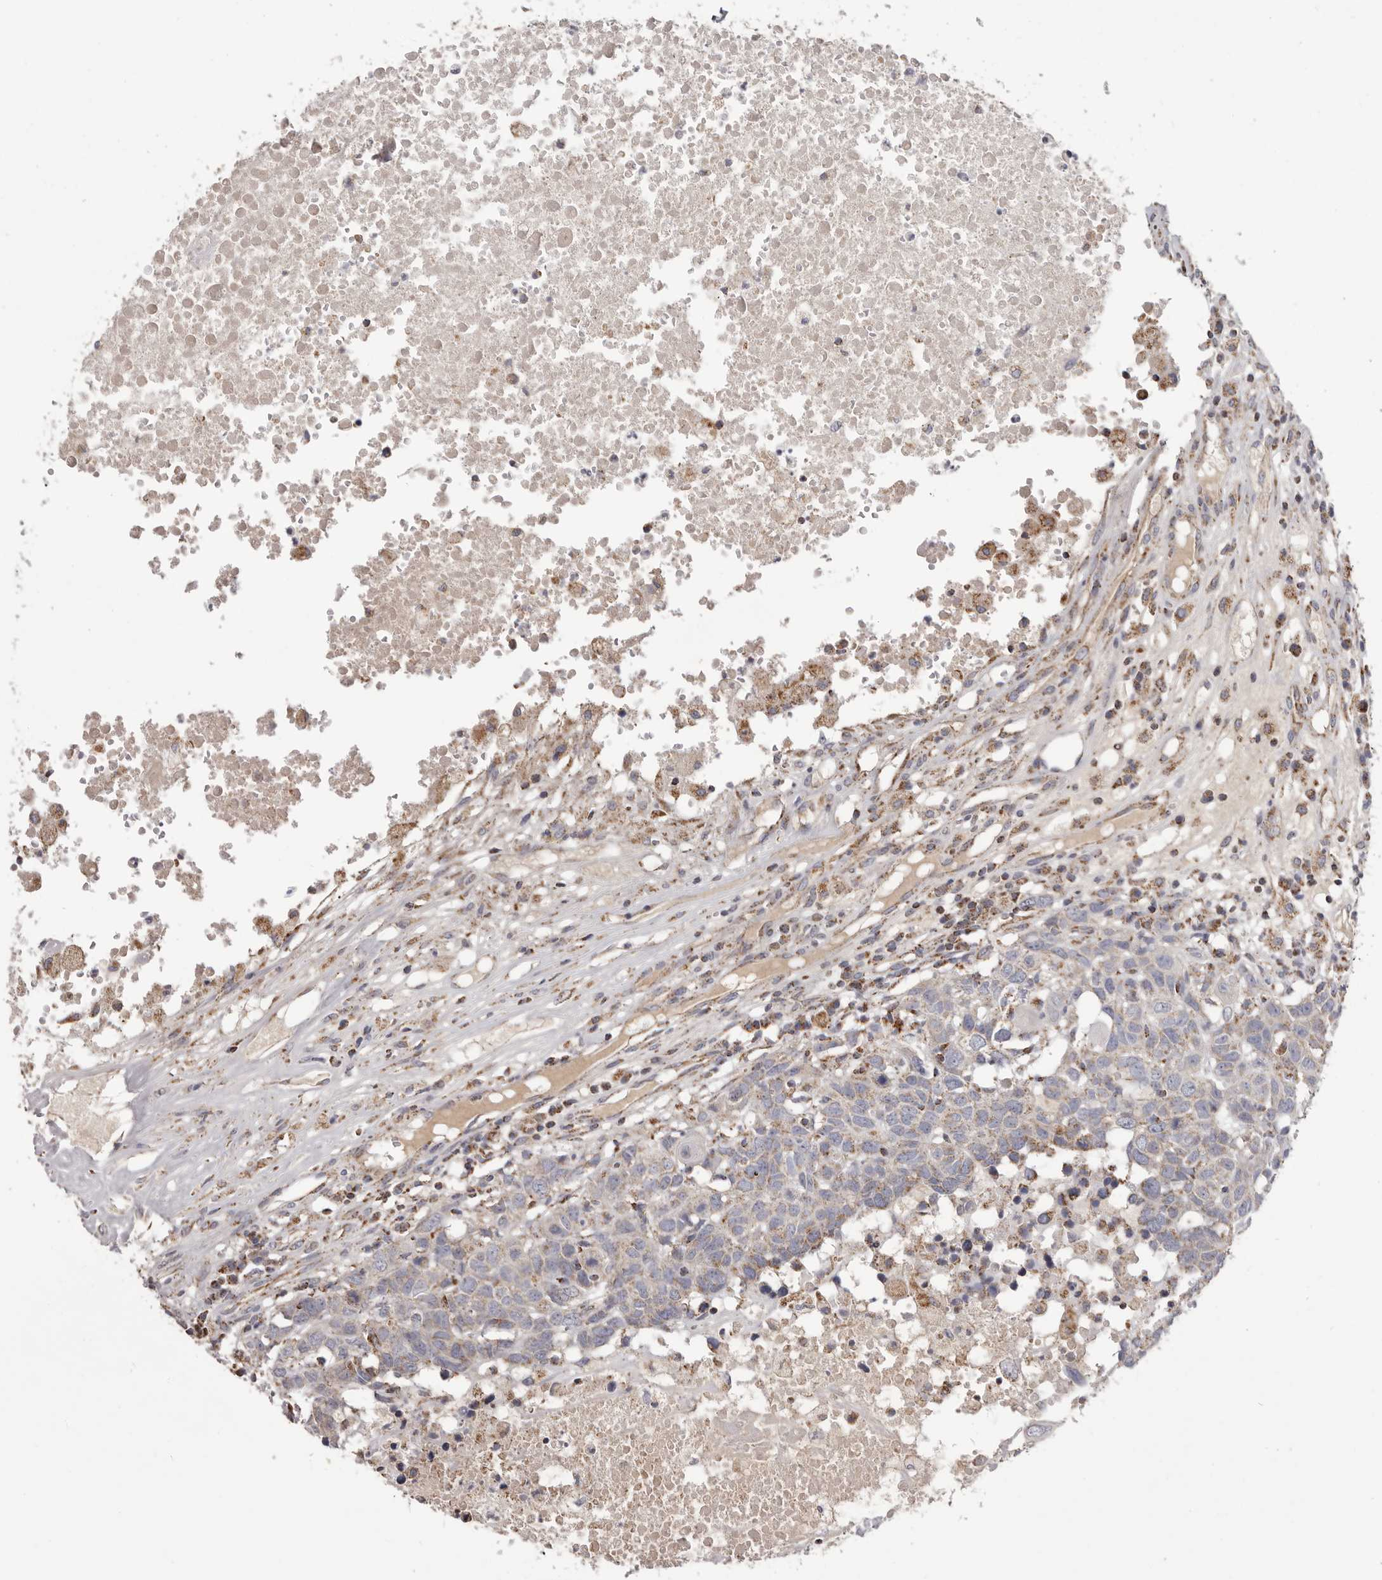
{"staining": {"intensity": "weak", "quantity": "25%-75%", "location": "cytoplasmic/membranous"}, "tissue": "head and neck cancer", "cell_type": "Tumor cells", "image_type": "cancer", "snomed": [{"axis": "morphology", "description": "Squamous cell carcinoma, NOS"}, {"axis": "topography", "description": "Head-Neck"}], "caption": "Weak cytoplasmic/membranous protein positivity is identified in approximately 25%-75% of tumor cells in squamous cell carcinoma (head and neck).", "gene": "CHRM2", "patient": {"sex": "male", "age": 66}}